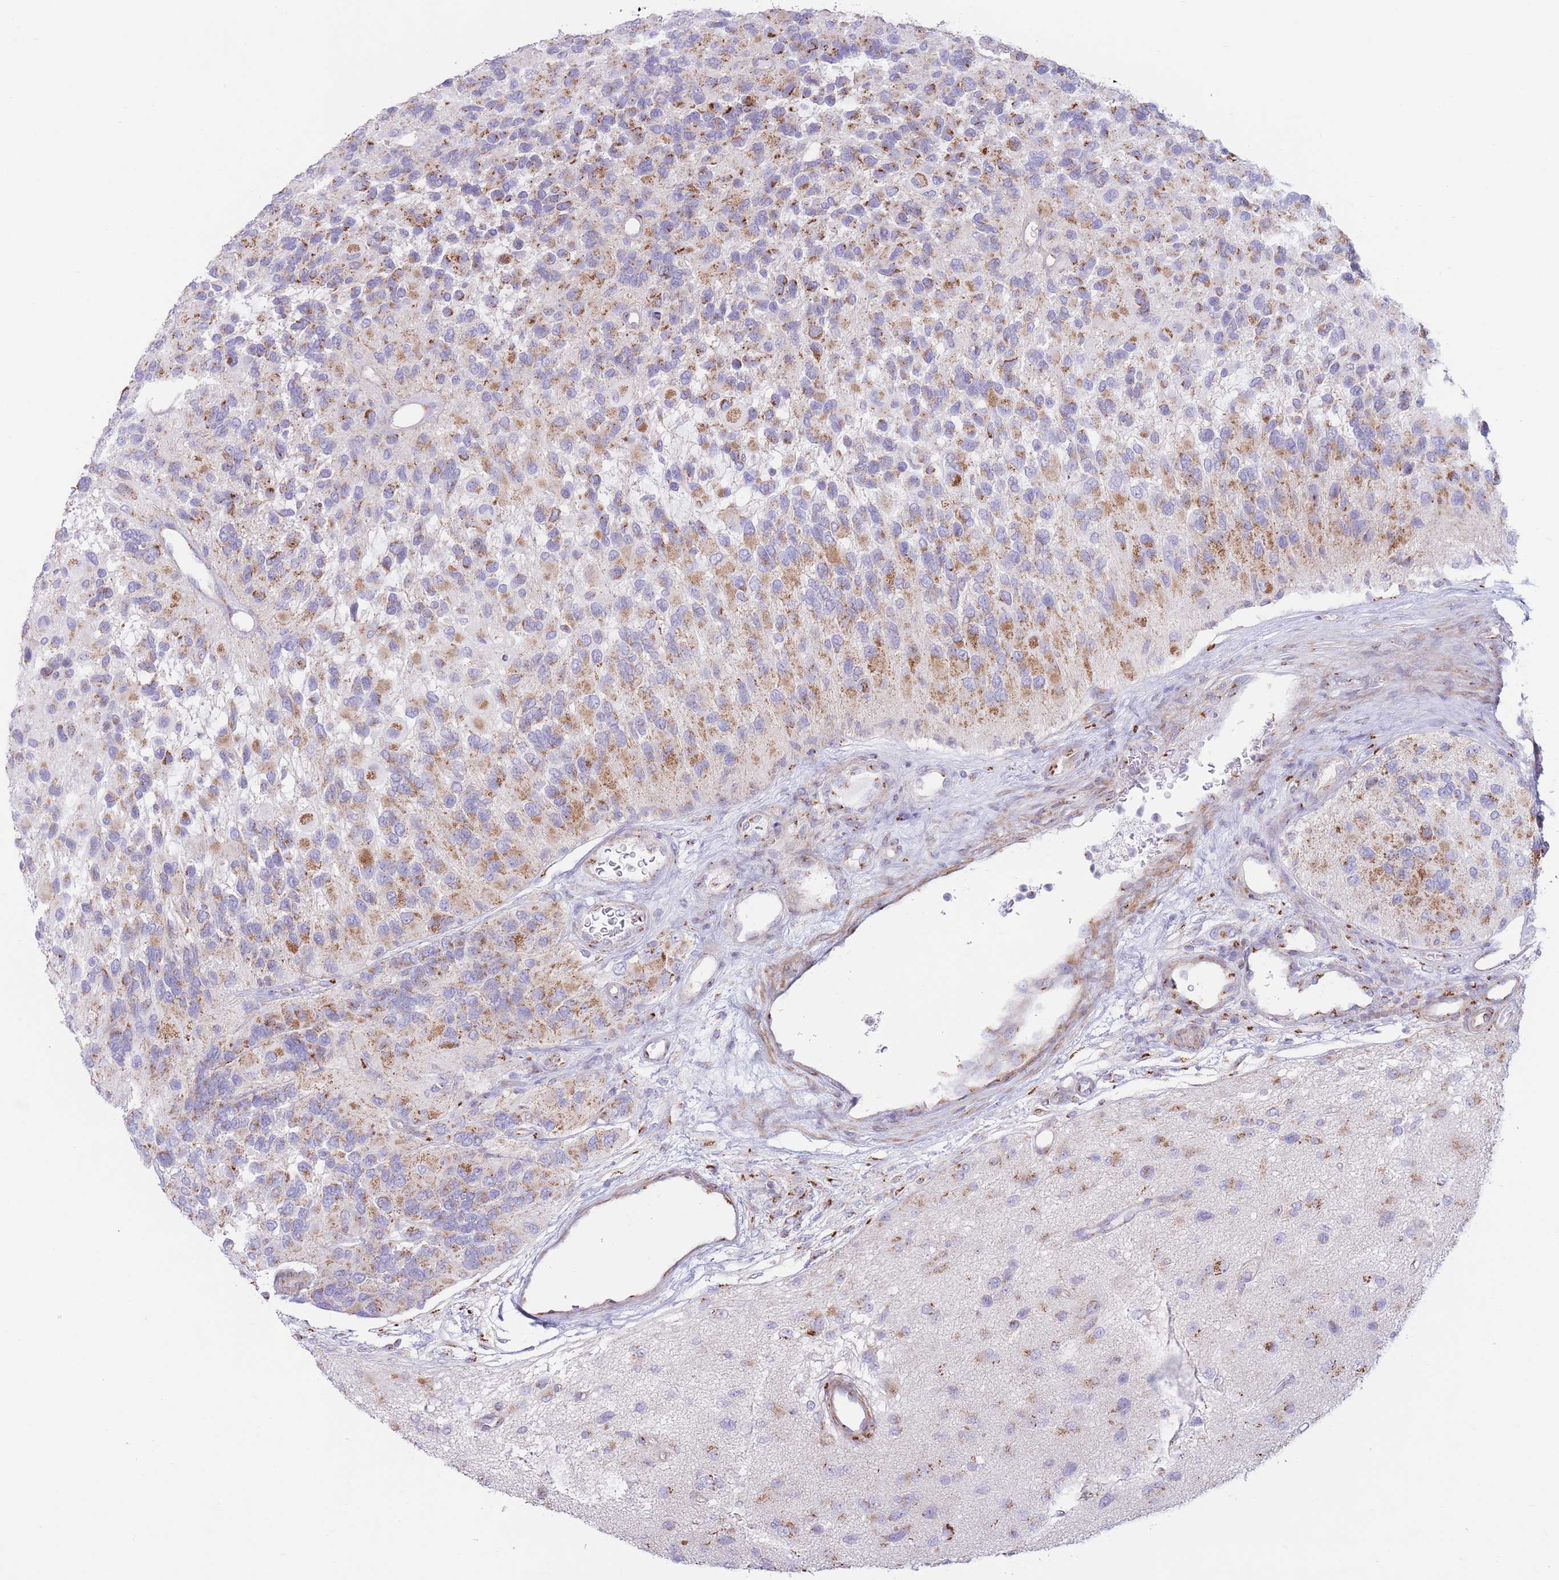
{"staining": {"intensity": "moderate", "quantity": ">75%", "location": "cytoplasmic/membranous"}, "tissue": "glioma", "cell_type": "Tumor cells", "image_type": "cancer", "snomed": [{"axis": "morphology", "description": "Glioma, malignant, High grade"}, {"axis": "topography", "description": "Brain"}], "caption": "Moderate cytoplasmic/membranous positivity is present in approximately >75% of tumor cells in malignant glioma (high-grade).", "gene": "MPND", "patient": {"sex": "male", "age": 77}}